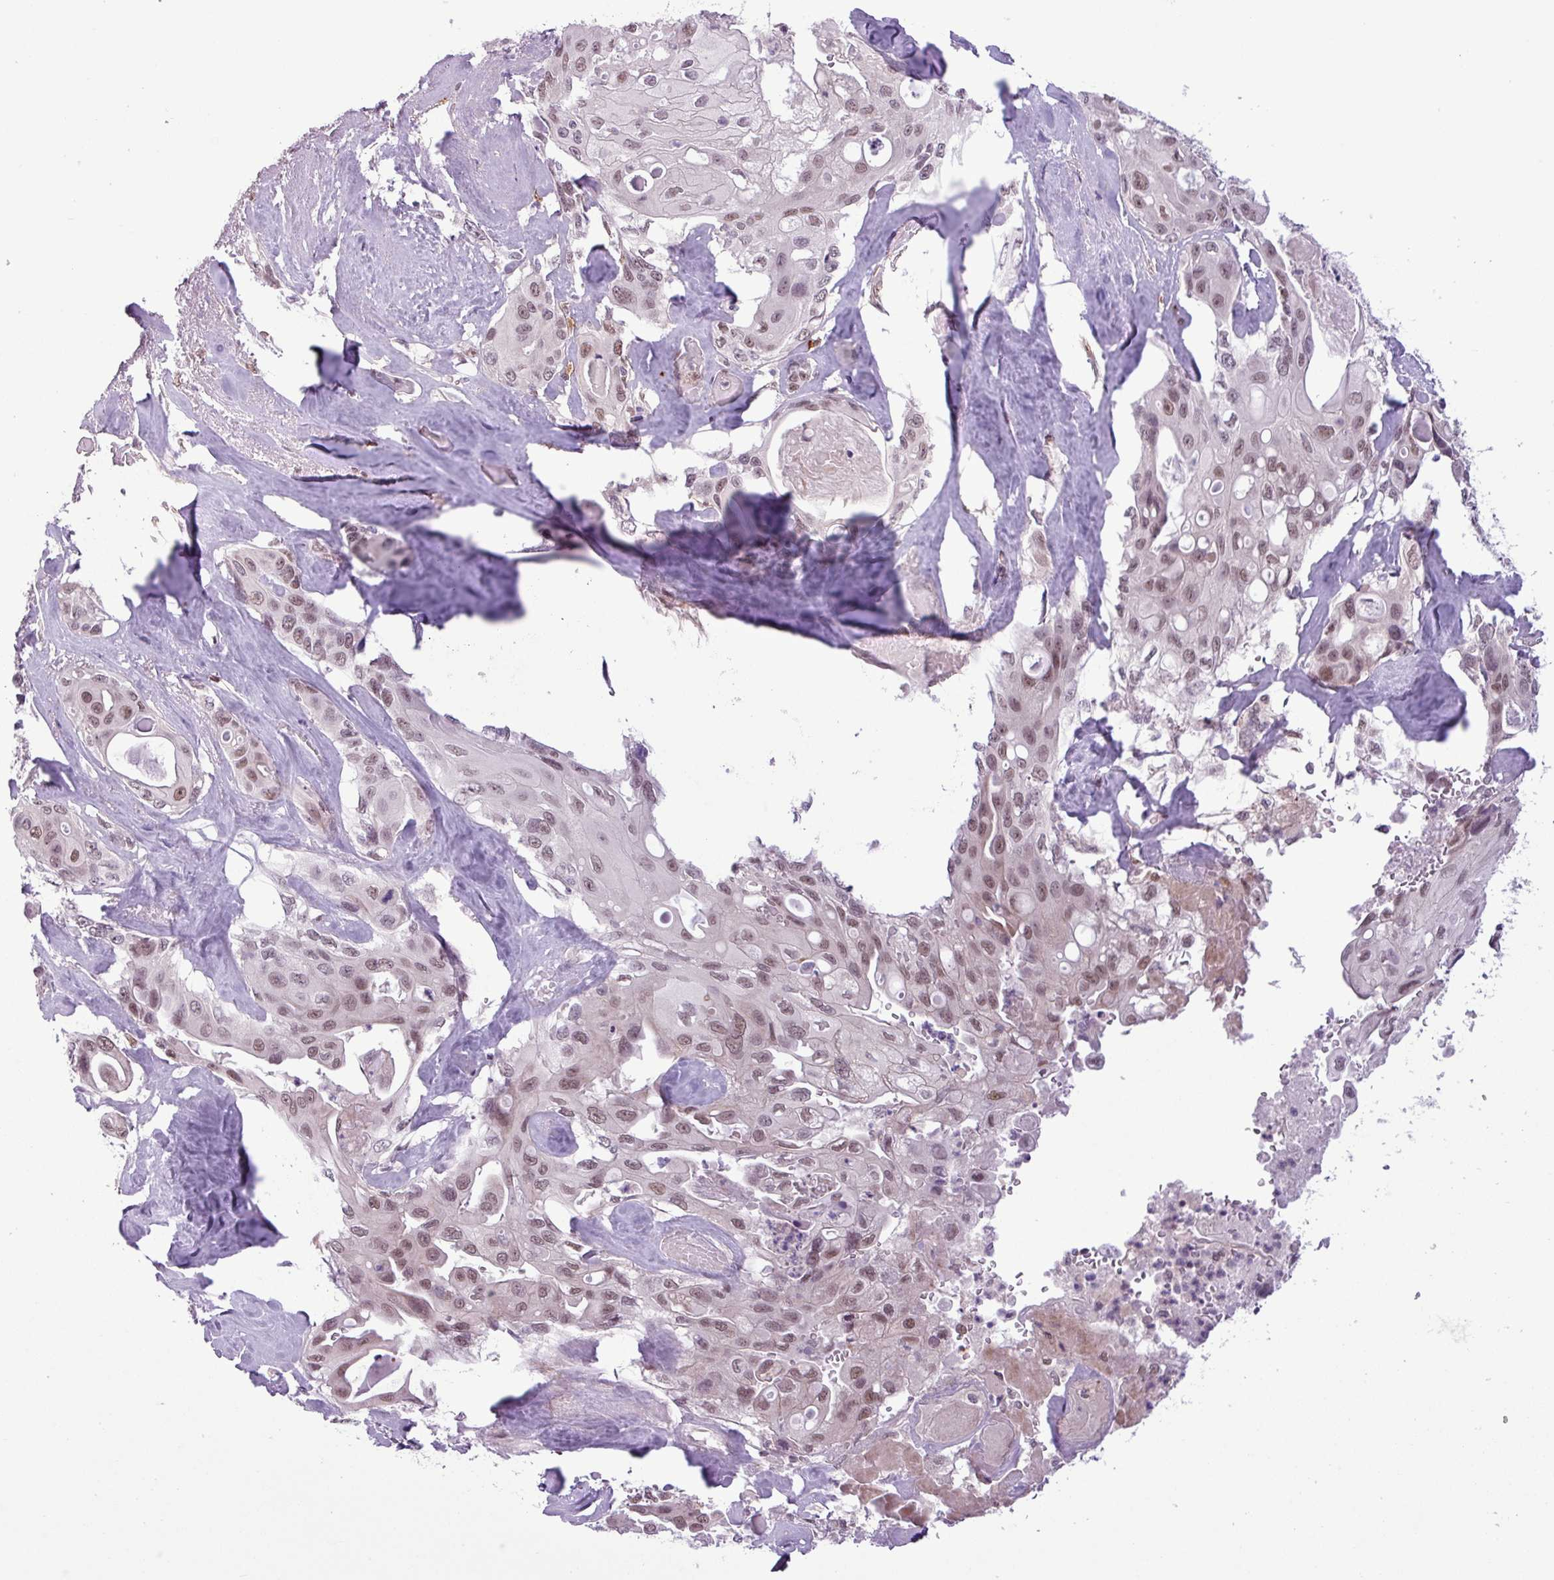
{"staining": {"intensity": "moderate", "quantity": ">75%", "location": "nuclear"}, "tissue": "cervical cancer", "cell_type": "Tumor cells", "image_type": "cancer", "snomed": [{"axis": "morphology", "description": "Squamous cell carcinoma, NOS"}, {"axis": "topography", "description": "Cervix"}], "caption": "This image reveals immunohistochemistry (IHC) staining of human cervical squamous cell carcinoma, with medium moderate nuclear expression in approximately >75% of tumor cells.", "gene": "NOTCH2", "patient": {"sex": "female", "age": 67}}